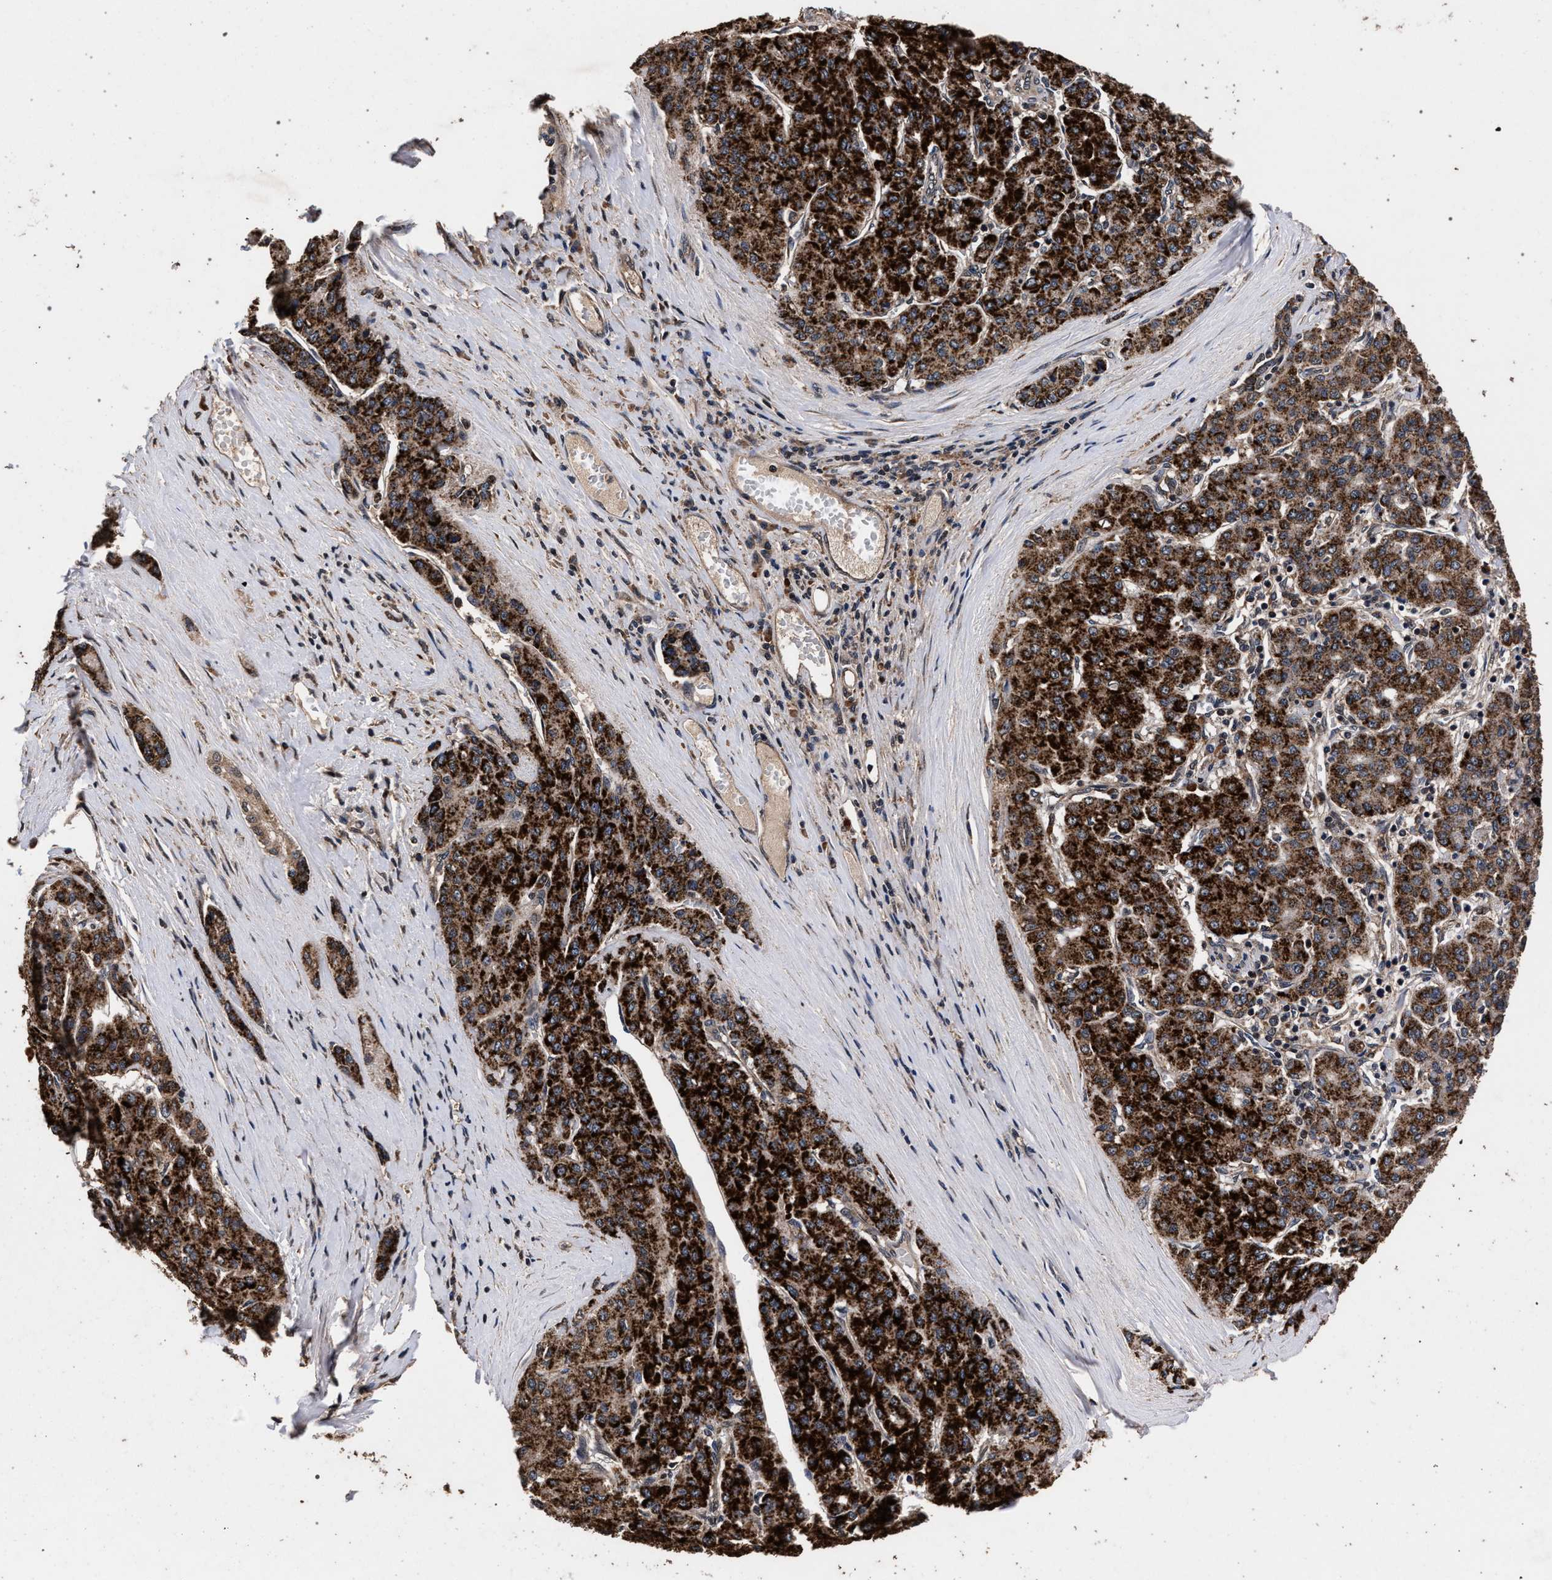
{"staining": {"intensity": "strong", "quantity": ">75%", "location": "cytoplasmic/membranous"}, "tissue": "liver cancer", "cell_type": "Tumor cells", "image_type": "cancer", "snomed": [{"axis": "morphology", "description": "Carcinoma, Hepatocellular, NOS"}, {"axis": "topography", "description": "Liver"}], "caption": "DAB (3,3'-diaminobenzidine) immunohistochemical staining of human liver cancer (hepatocellular carcinoma) reveals strong cytoplasmic/membranous protein expression in approximately >75% of tumor cells.", "gene": "ACOX1", "patient": {"sex": "male", "age": 65}}